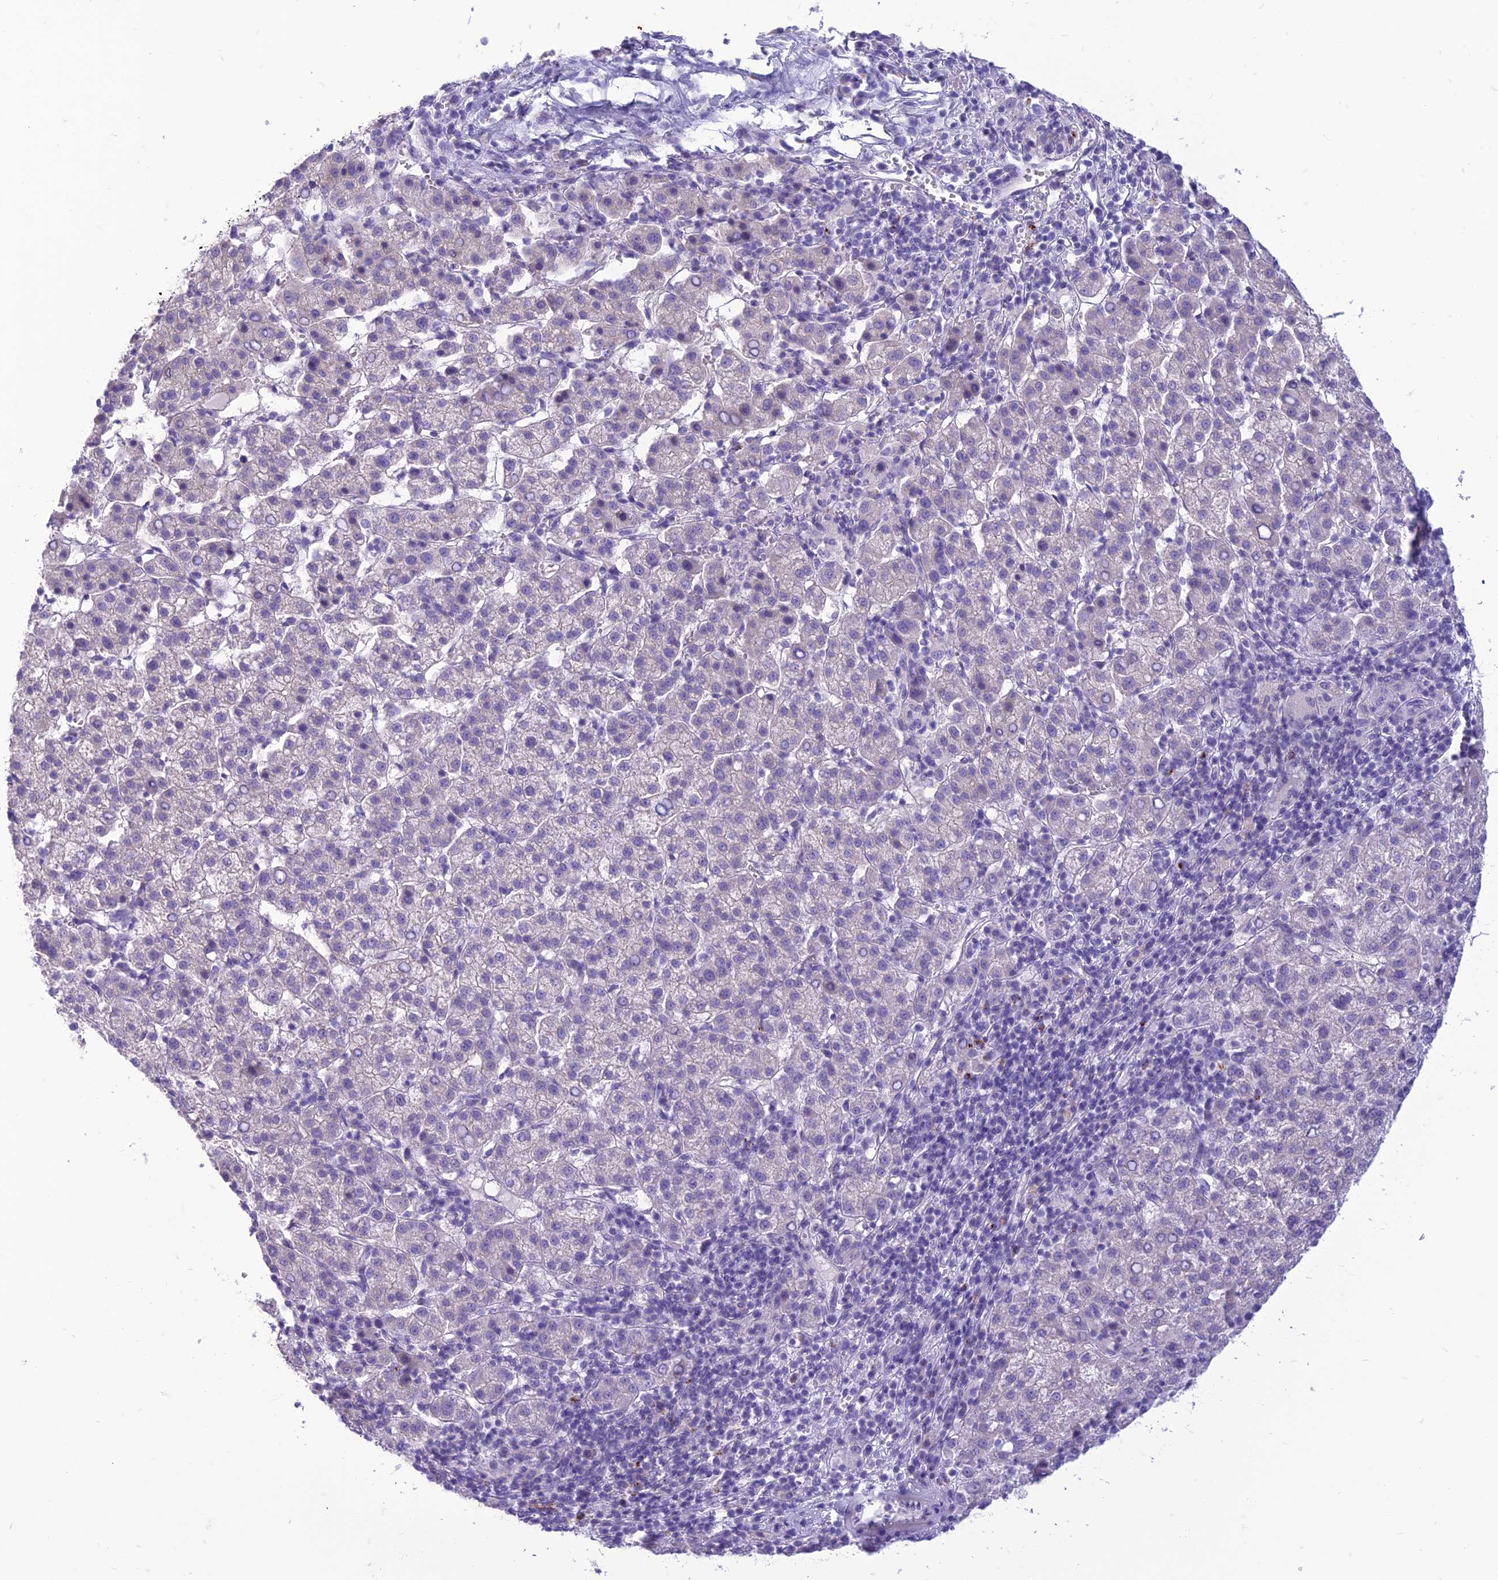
{"staining": {"intensity": "negative", "quantity": "none", "location": "none"}, "tissue": "liver cancer", "cell_type": "Tumor cells", "image_type": "cancer", "snomed": [{"axis": "morphology", "description": "Carcinoma, Hepatocellular, NOS"}, {"axis": "topography", "description": "Liver"}], "caption": "This is an IHC micrograph of liver hepatocellular carcinoma. There is no staining in tumor cells.", "gene": "DHDH", "patient": {"sex": "female", "age": 58}}